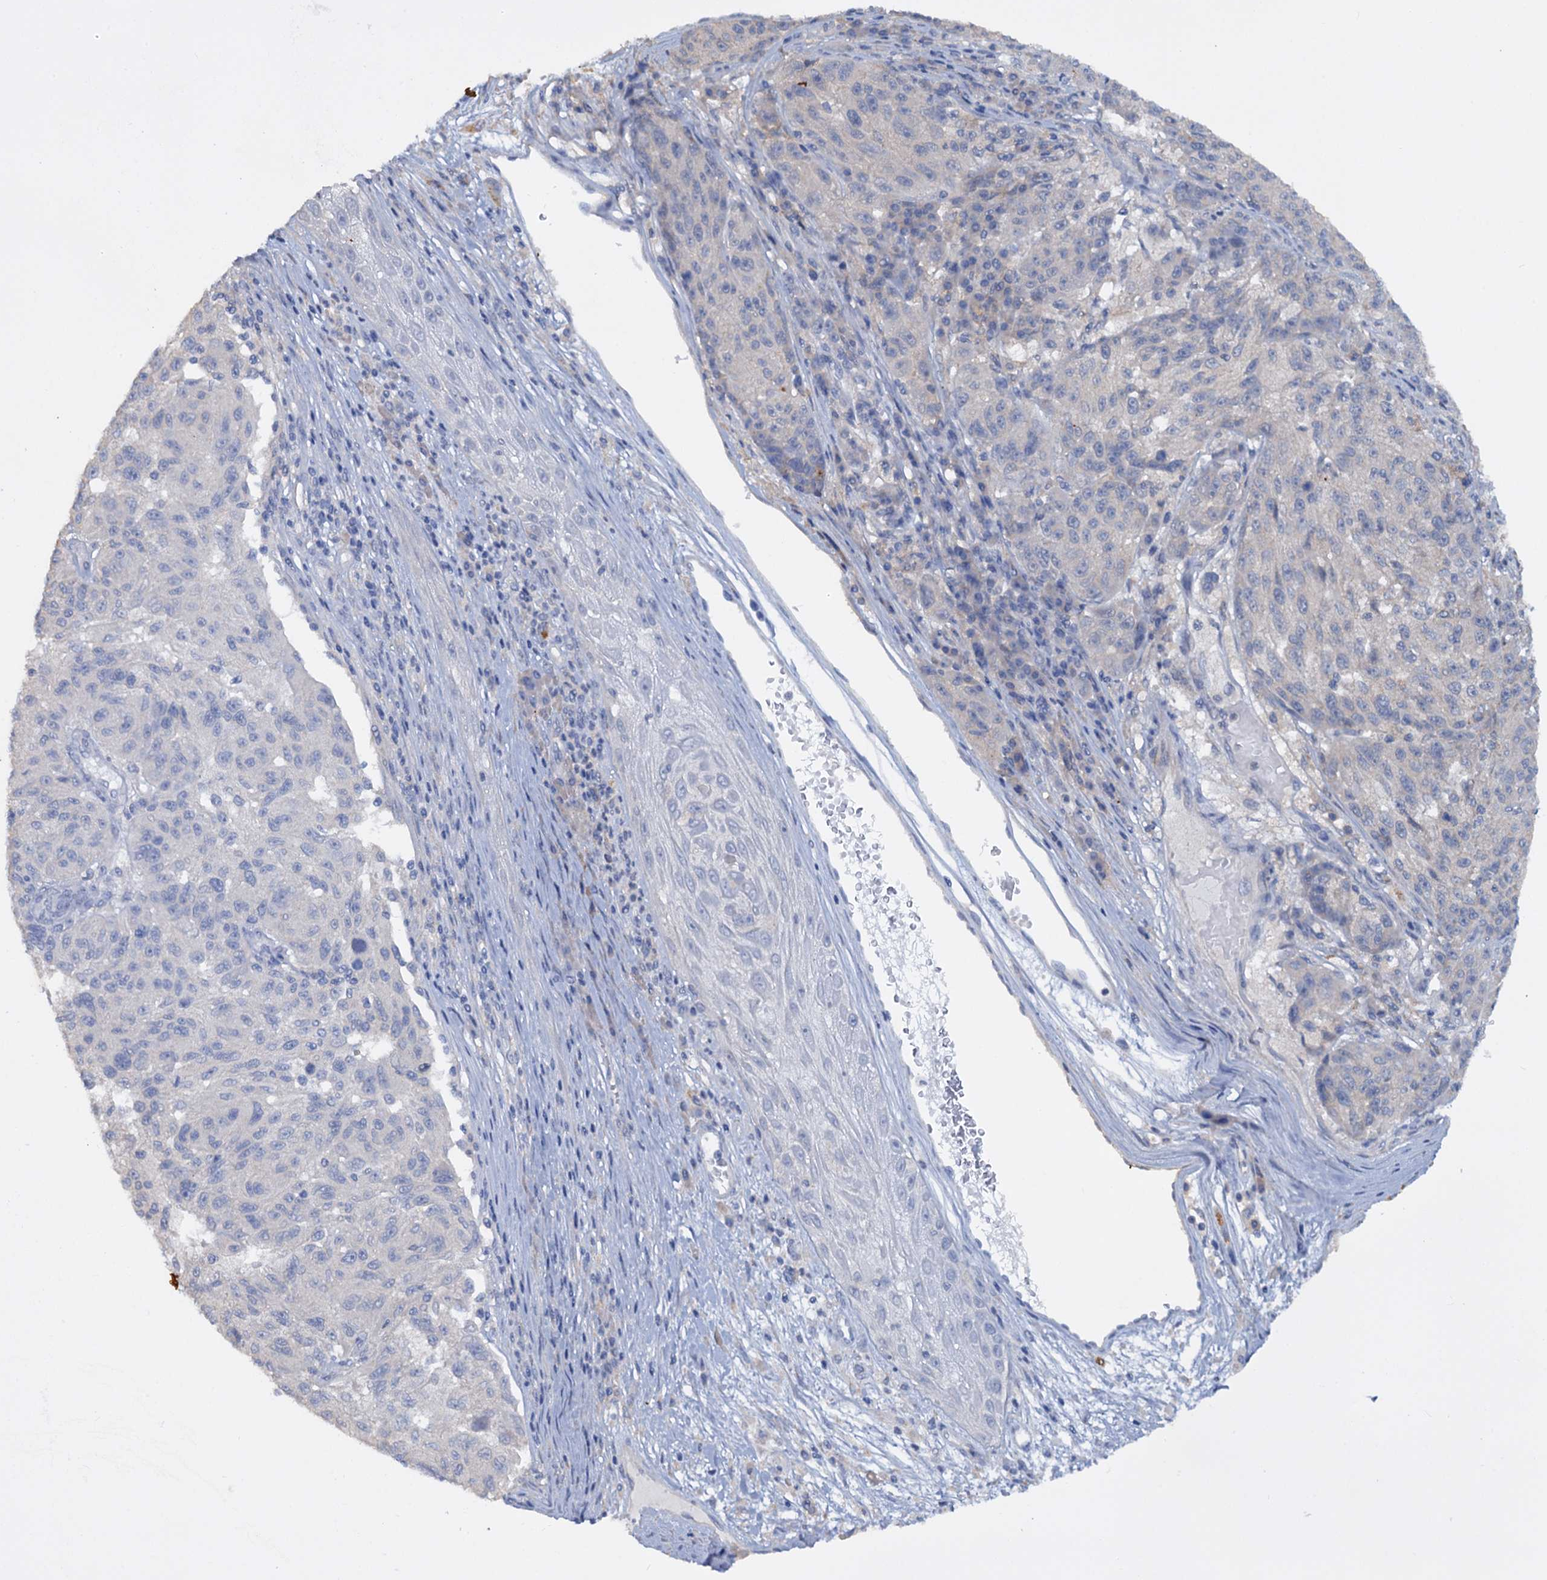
{"staining": {"intensity": "negative", "quantity": "none", "location": "none"}, "tissue": "melanoma", "cell_type": "Tumor cells", "image_type": "cancer", "snomed": [{"axis": "morphology", "description": "Malignant melanoma, NOS"}, {"axis": "topography", "description": "Skin"}], "caption": "This is an IHC photomicrograph of human melanoma. There is no expression in tumor cells.", "gene": "ETFBKMT", "patient": {"sex": "male", "age": 53}}